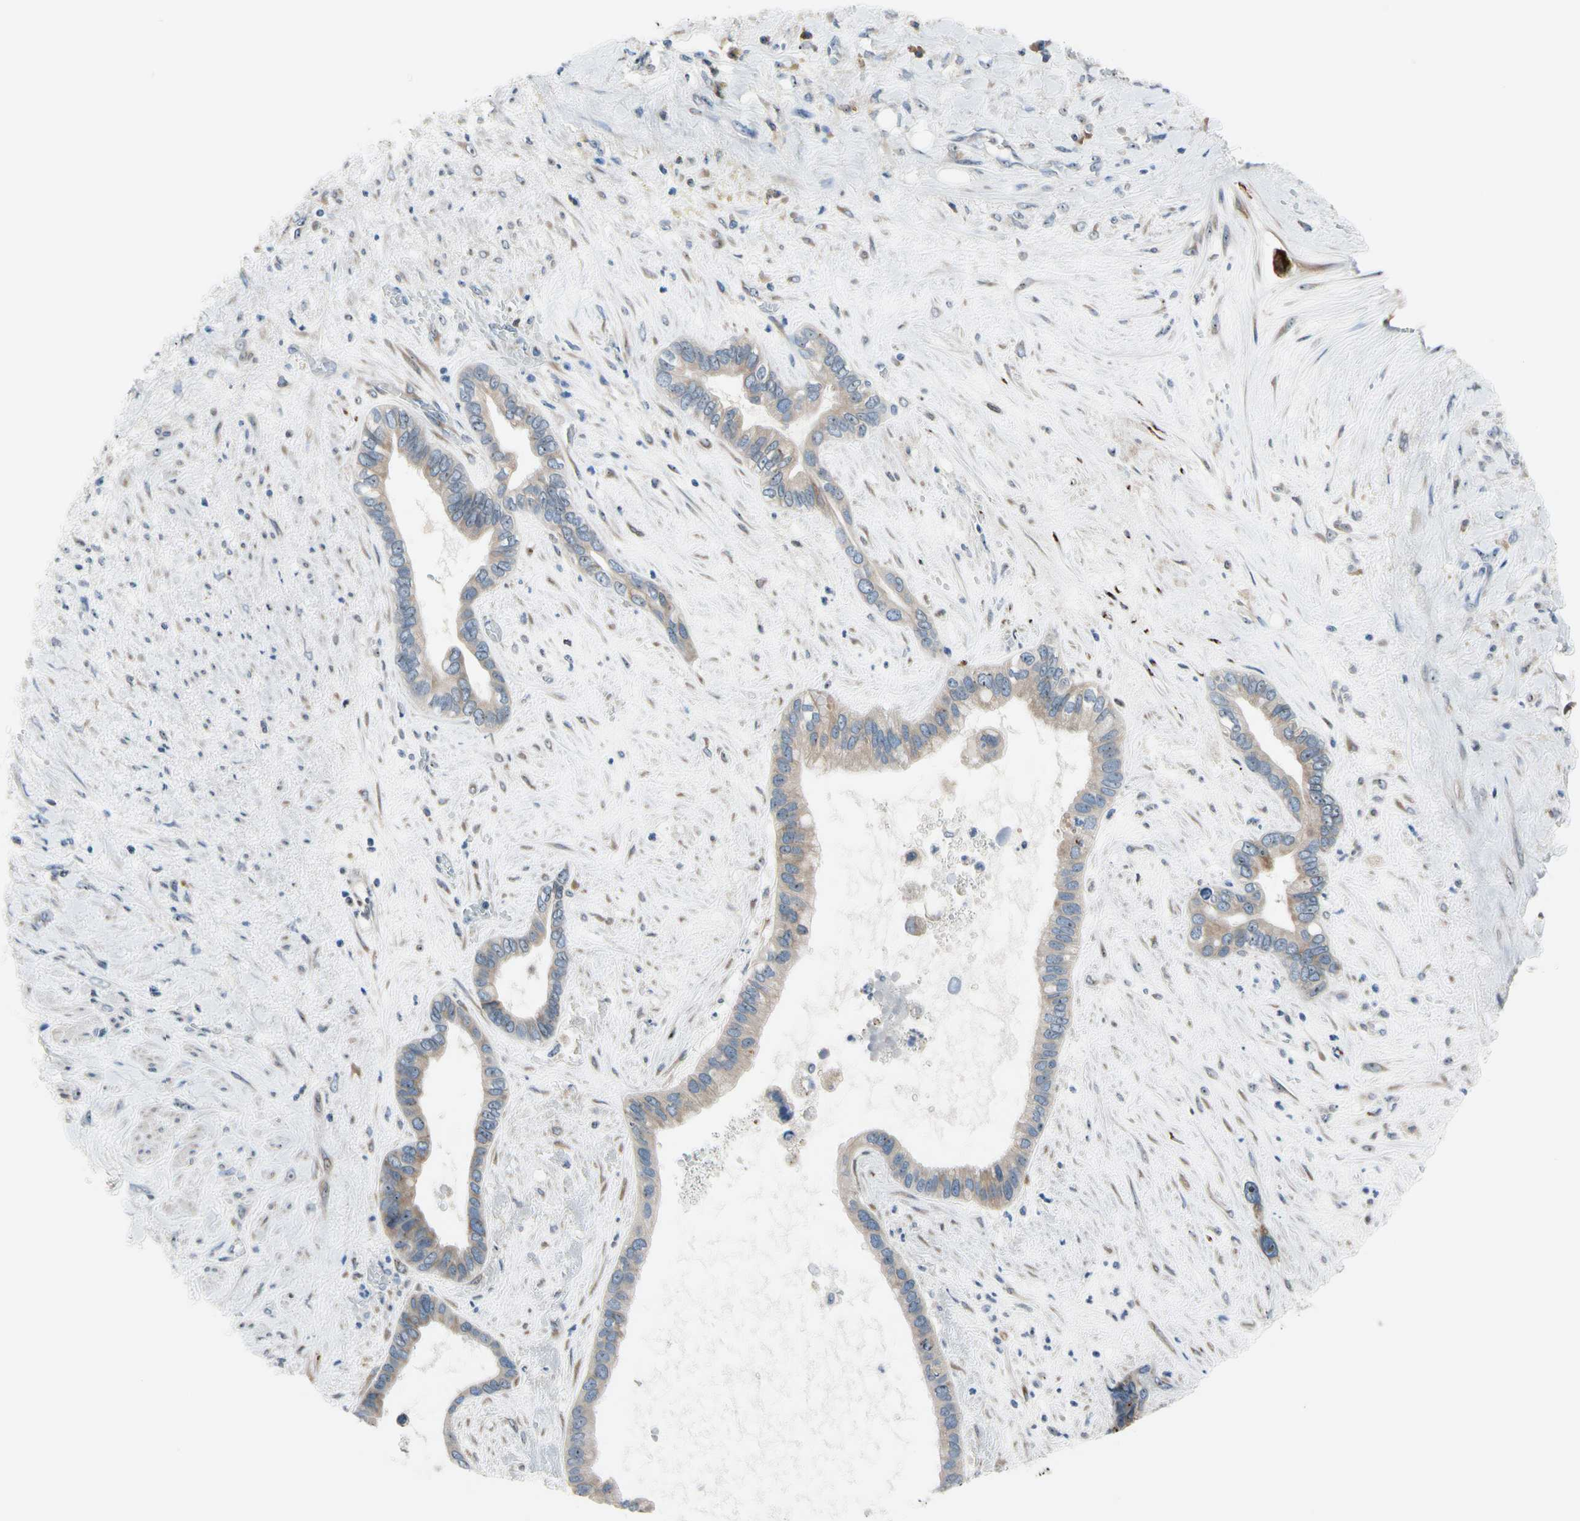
{"staining": {"intensity": "weak", "quantity": ">75%", "location": "cytoplasmic/membranous"}, "tissue": "liver cancer", "cell_type": "Tumor cells", "image_type": "cancer", "snomed": [{"axis": "morphology", "description": "Cholangiocarcinoma"}, {"axis": "topography", "description": "Liver"}], "caption": "Immunohistochemistry of human liver cancer demonstrates low levels of weak cytoplasmic/membranous positivity in about >75% of tumor cells. Nuclei are stained in blue.", "gene": "TMED7", "patient": {"sex": "female", "age": 65}}